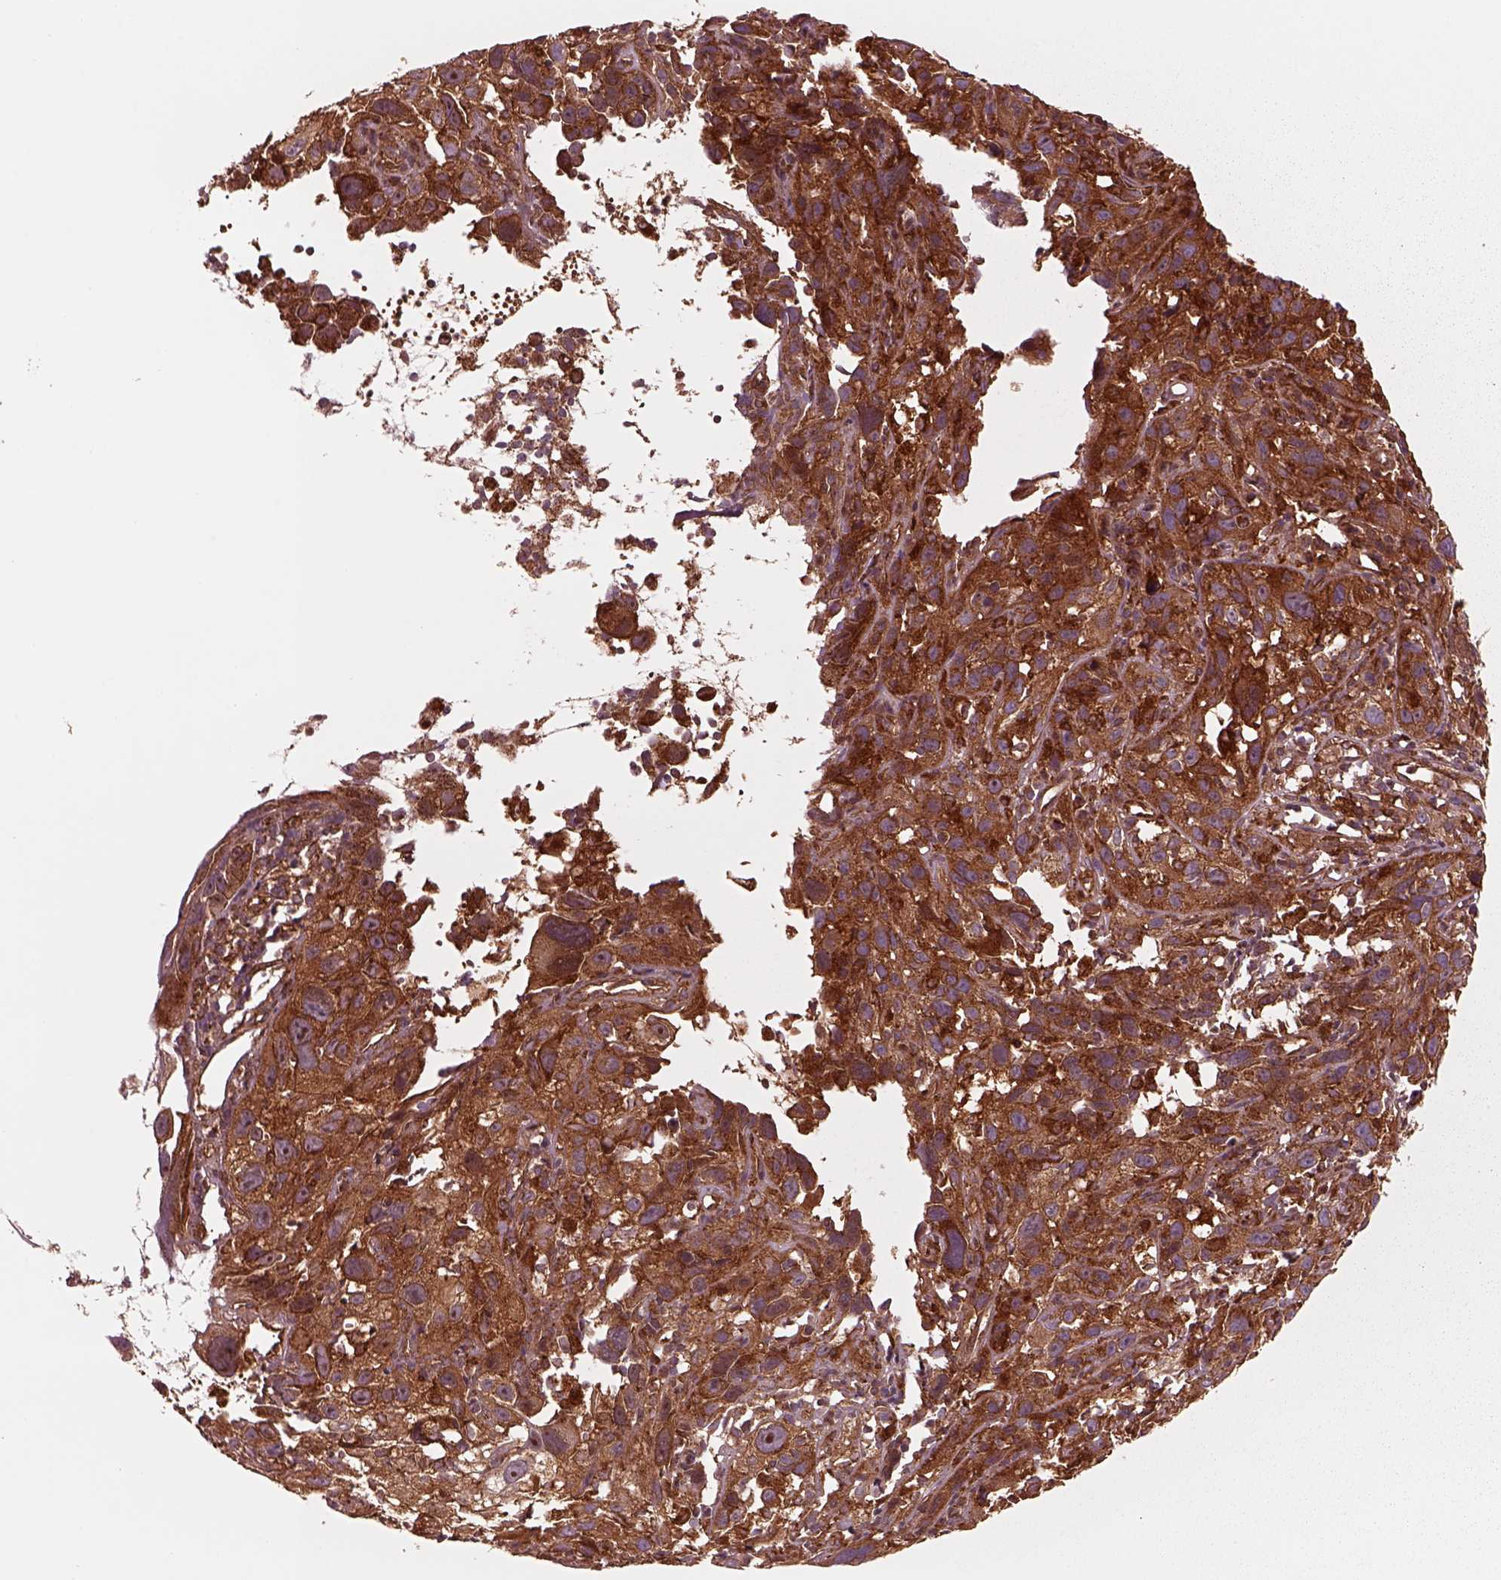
{"staining": {"intensity": "strong", "quantity": ">75%", "location": "cytoplasmic/membranous"}, "tissue": "cervical cancer", "cell_type": "Tumor cells", "image_type": "cancer", "snomed": [{"axis": "morphology", "description": "Squamous cell carcinoma, NOS"}, {"axis": "topography", "description": "Cervix"}], "caption": "Protein staining by immunohistochemistry (IHC) shows strong cytoplasmic/membranous expression in about >75% of tumor cells in squamous cell carcinoma (cervical).", "gene": "WASHC2A", "patient": {"sex": "female", "age": 37}}